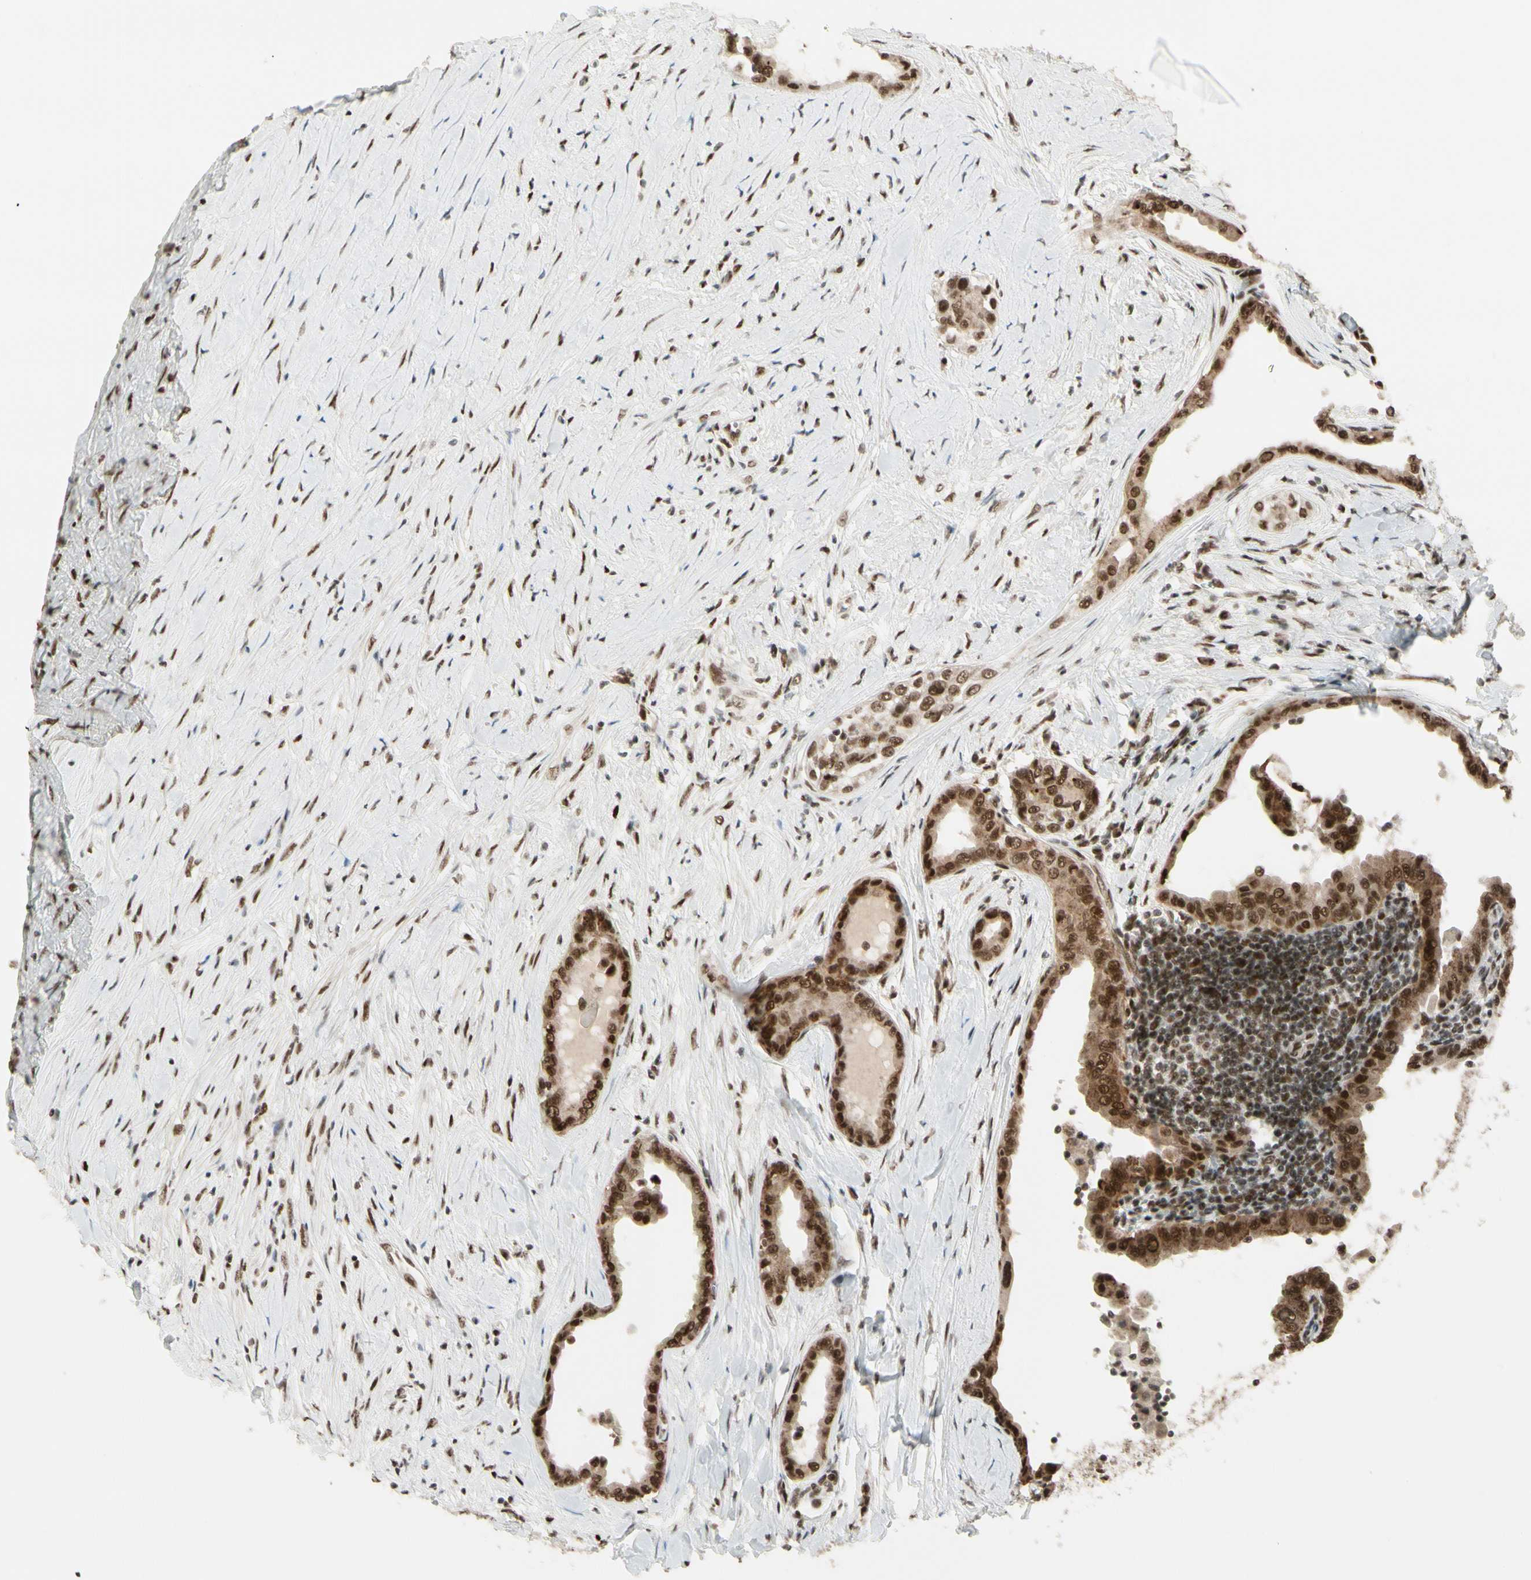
{"staining": {"intensity": "strong", "quantity": ">75%", "location": "cytoplasmic/membranous,nuclear"}, "tissue": "thyroid cancer", "cell_type": "Tumor cells", "image_type": "cancer", "snomed": [{"axis": "morphology", "description": "Papillary adenocarcinoma, NOS"}, {"axis": "topography", "description": "Thyroid gland"}], "caption": "Immunohistochemistry (IHC) image of thyroid papillary adenocarcinoma stained for a protein (brown), which exhibits high levels of strong cytoplasmic/membranous and nuclear staining in about >75% of tumor cells.", "gene": "CHAMP1", "patient": {"sex": "male", "age": 33}}